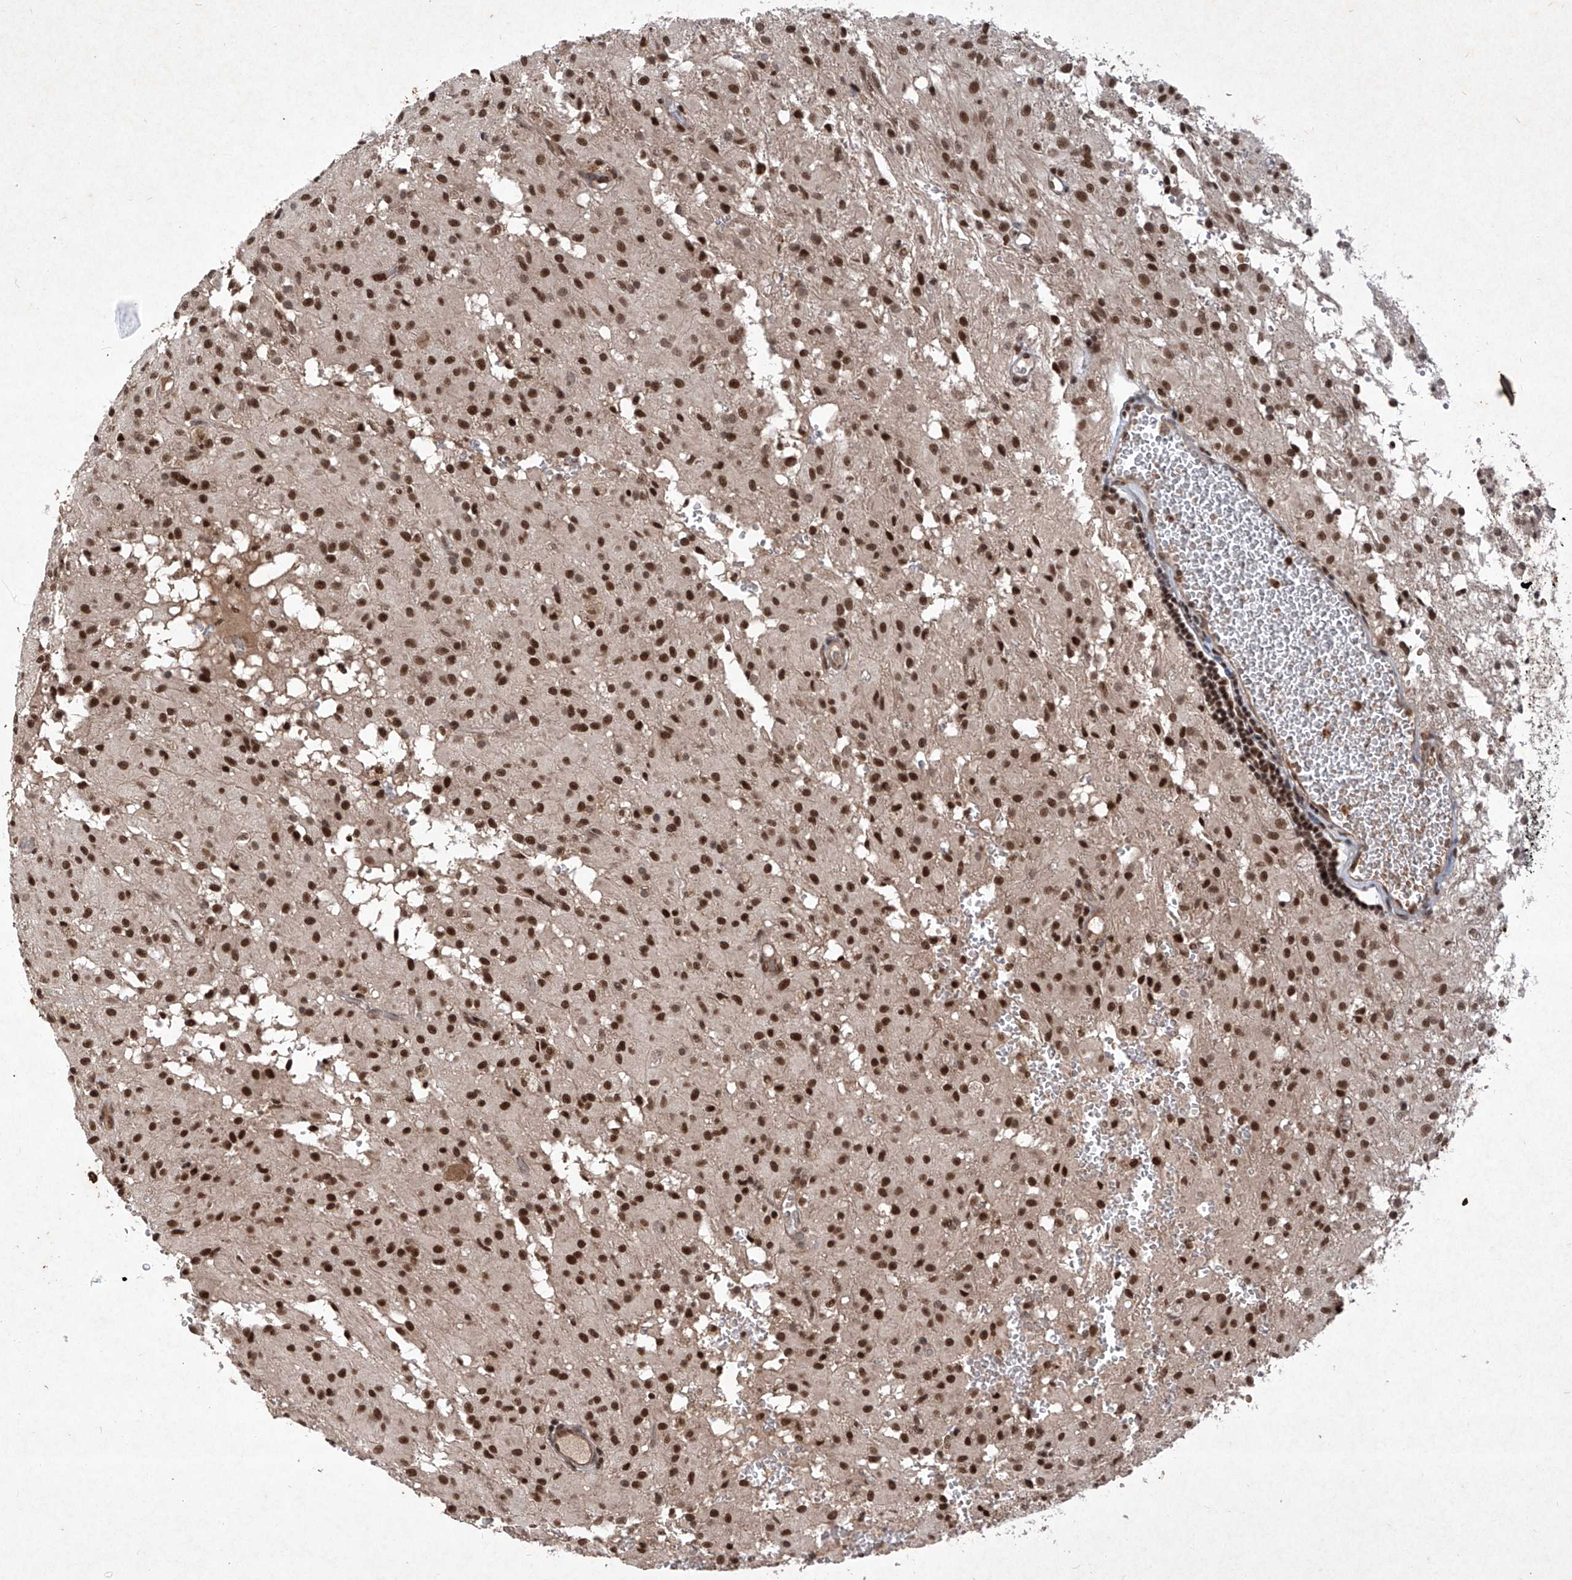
{"staining": {"intensity": "strong", "quantity": ">75%", "location": "nuclear"}, "tissue": "glioma", "cell_type": "Tumor cells", "image_type": "cancer", "snomed": [{"axis": "morphology", "description": "Glioma, malignant, High grade"}, {"axis": "topography", "description": "Brain"}], "caption": "Glioma stained with DAB (3,3'-diaminobenzidine) IHC reveals high levels of strong nuclear positivity in about >75% of tumor cells.", "gene": "IRF2", "patient": {"sex": "female", "age": 59}}